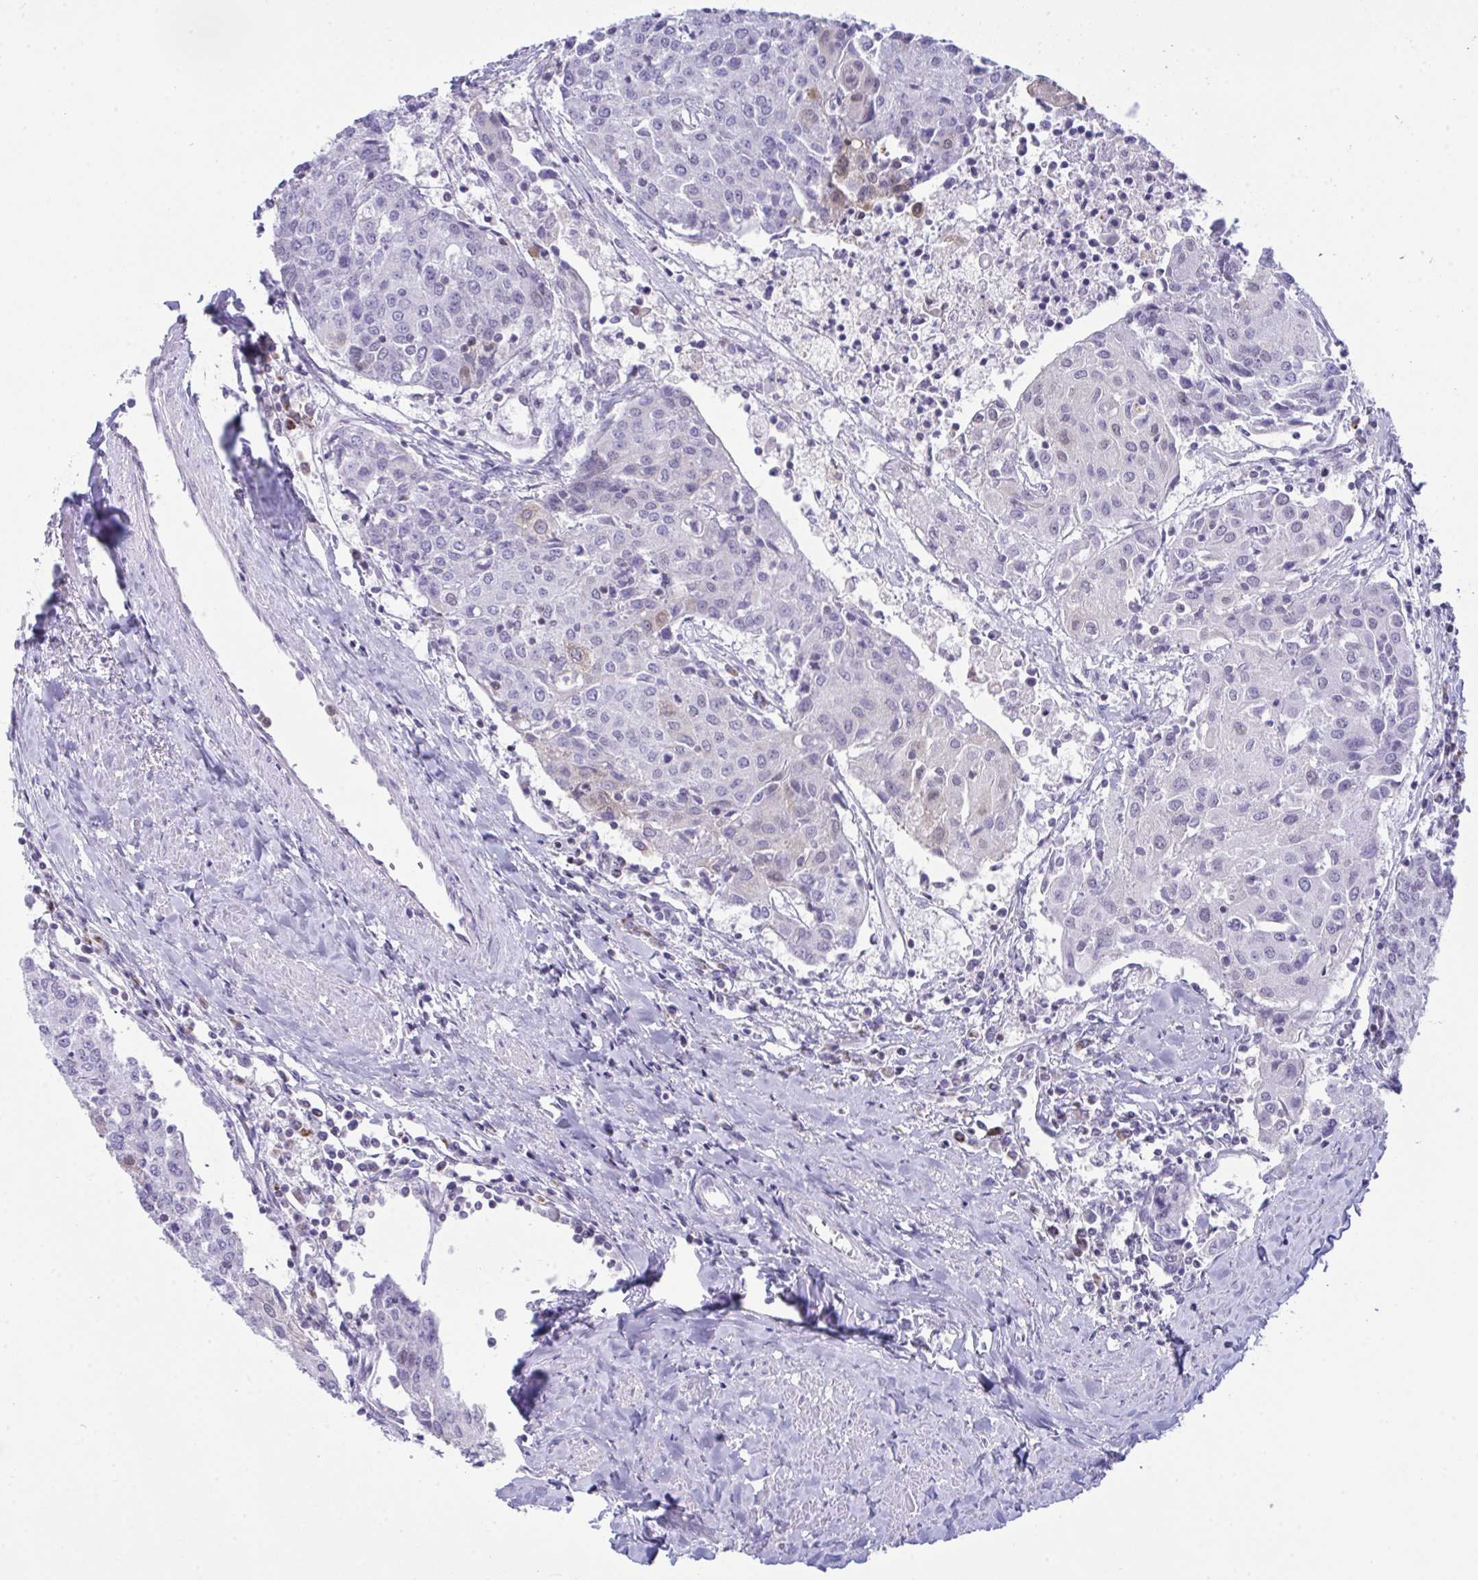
{"staining": {"intensity": "negative", "quantity": "none", "location": "none"}, "tissue": "urothelial cancer", "cell_type": "Tumor cells", "image_type": "cancer", "snomed": [{"axis": "morphology", "description": "Urothelial carcinoma, High grade"}, {"axis": "topography", "description": "Urinary bladder"}], "caption": "High power microscopy photomicrograph of an IHC image of urothelial cancer, revealing no significant staining in tumor cells.", "gene": "PLA2G12B", "patient": {"sex": "female", "age": 85}}